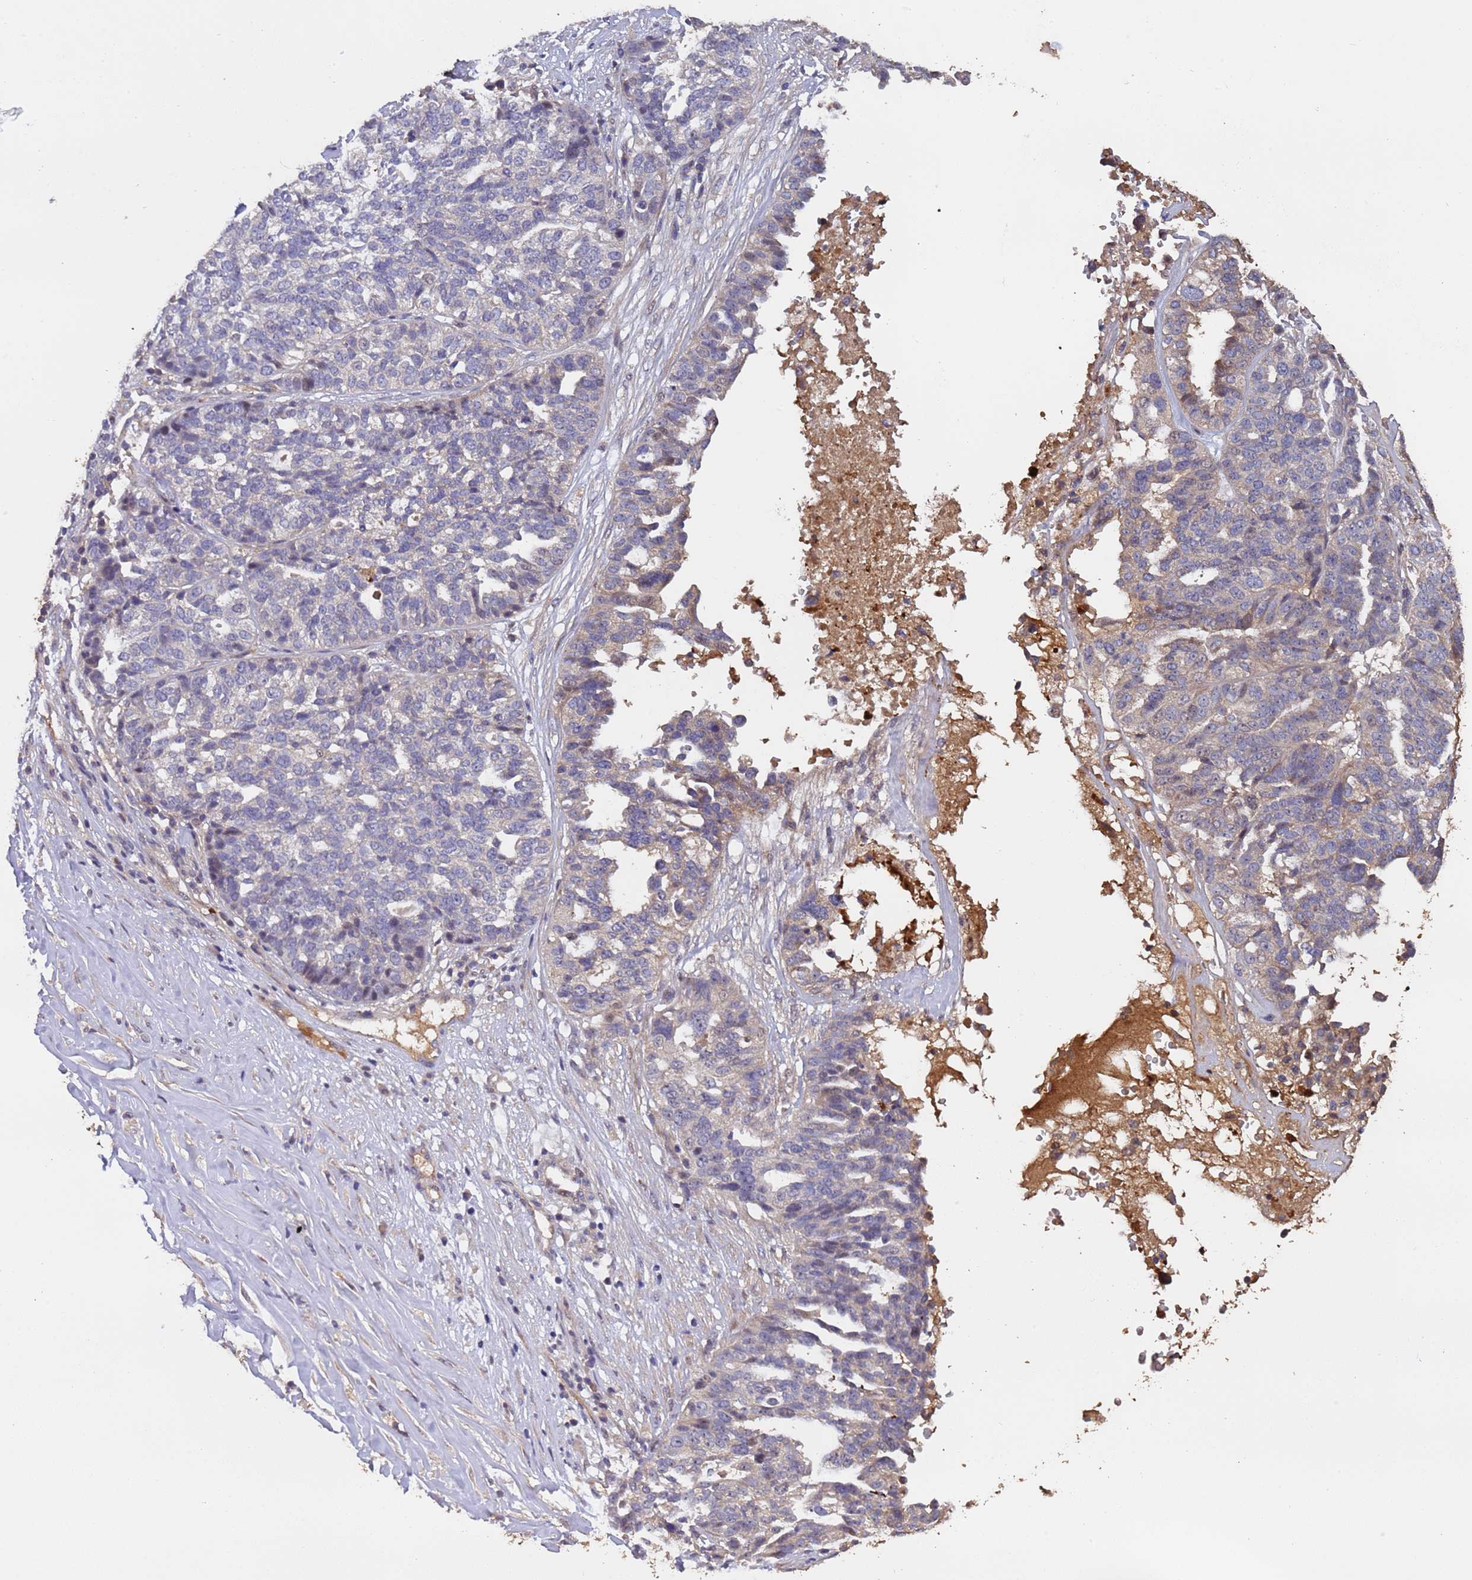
{"staining": {"intensity": "weak", "quantity": "<25%", "location": "cytoplasmic/membranous"}, "tissue": "ovarian cancer", "cell_type": "Tumor cells", "image_type": "cancer", "snomed": [{"axis": "morphology", "description": "Cystadenocarcinoma, serous, NOS"}, {"axis": "topography", "description": "Ovary"}], "caption": "IHC histopathology image of neoplastic tissue: serous cystadenocarcinoma (ovarian) stained with DAB (3,3'-diaminobenzidine) demonstrates no significant protein positivity in tumor cells.", "gene": "CCDC184", "patient": {"sex": "female", "age": 59}}